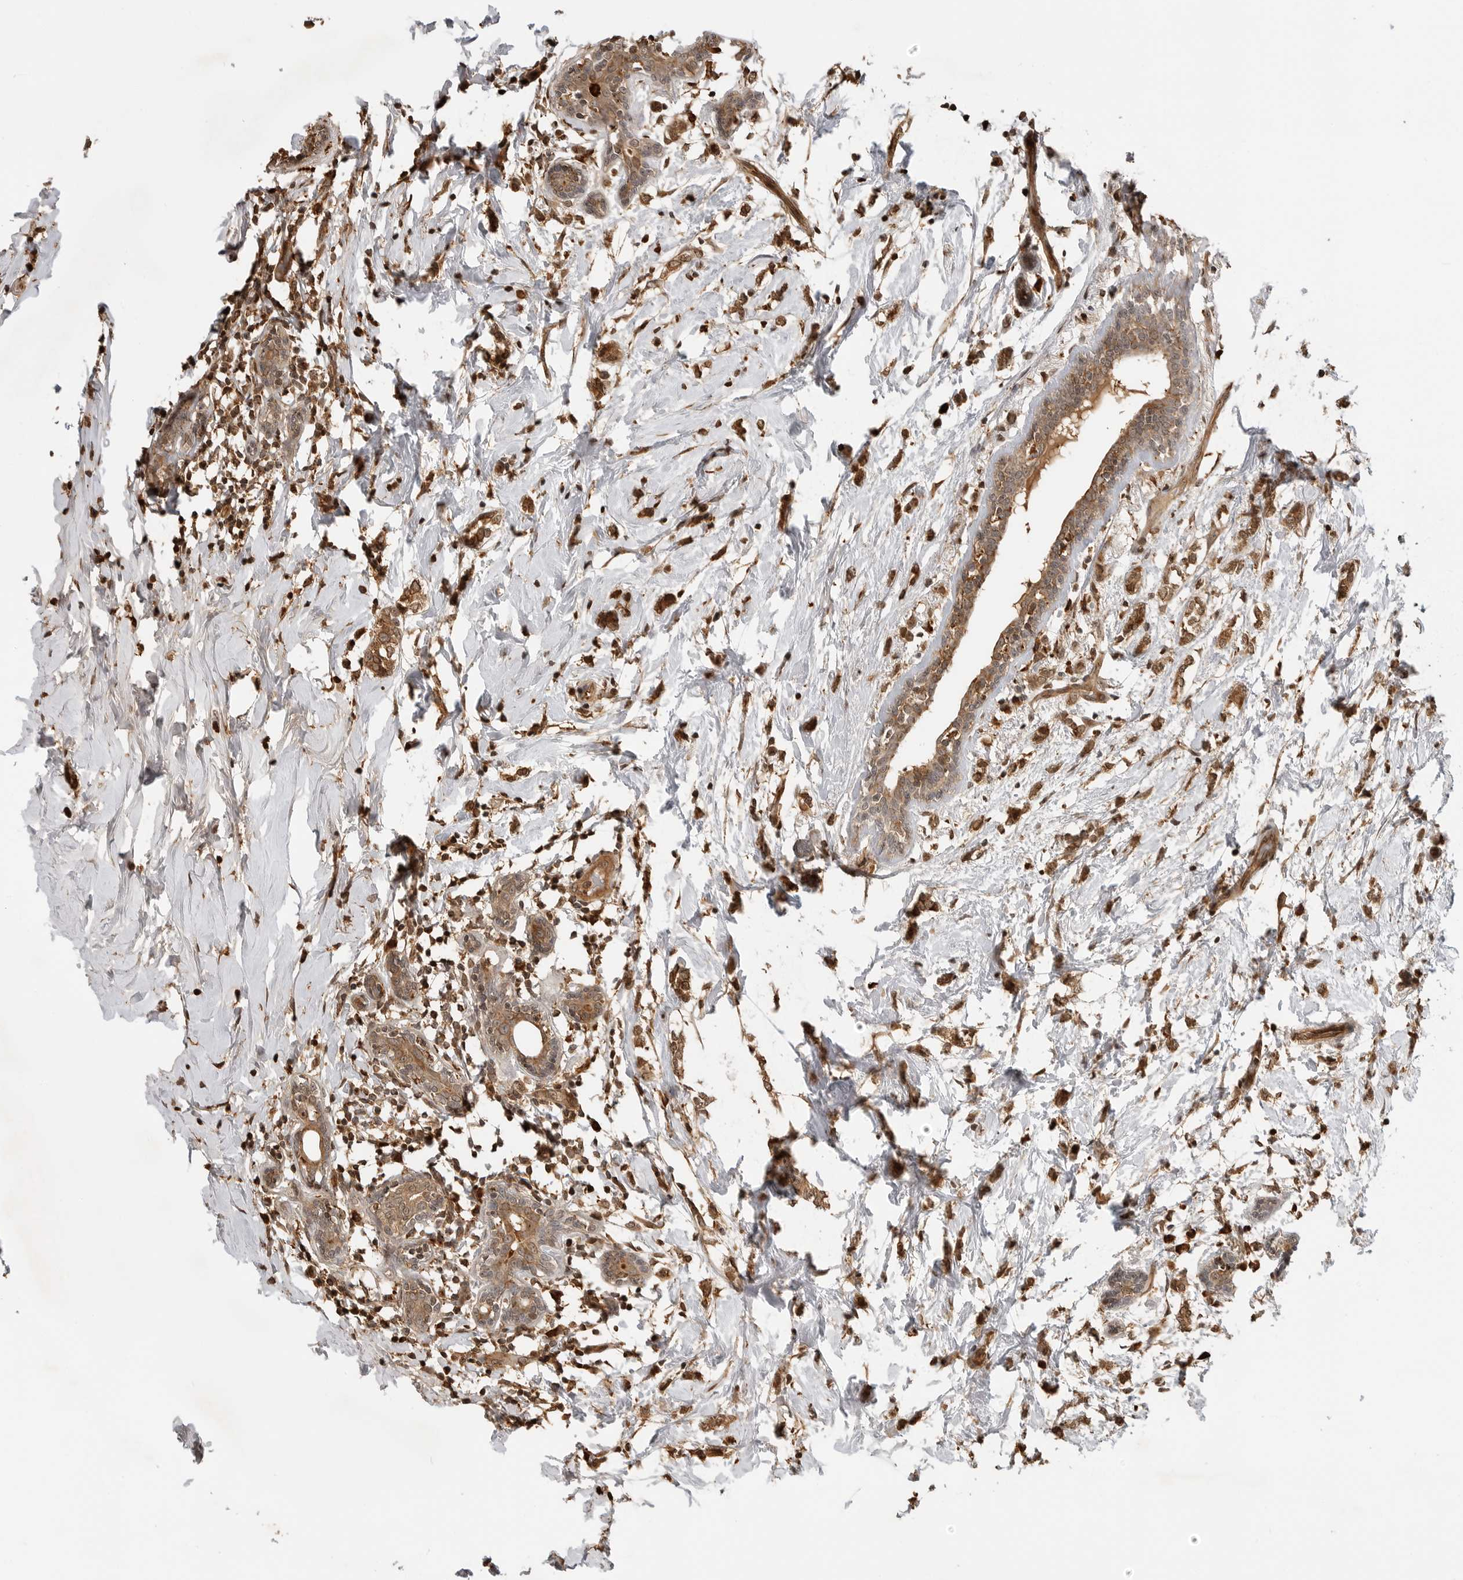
{"staining": {"intensity": "strong", "quantity": ">75%", "location": "cytoplasmic/membranous,nuclear"}, "tissue": "breast cancer", "cell_type": "Tumor cells", "image_type": "cancer", "snomed": [{"axis": "morphology", "description": "Normal tissue, NOS"}, {"axis": "morphology", "description": "Lobular carcinoma"}, {"axis": "topography", "description": "Breast"}], "caption": "A high amount of strong cytoplasmic/membranous and nuclear positivity is identified in approximately >75% of tumor cells in lobular carcinoma (breast) tissue. The protein is shown in brown color, while the nuclei are stained blue.", "gene": "BMP2K", "patient": {"sex": "female", "age": 47}}